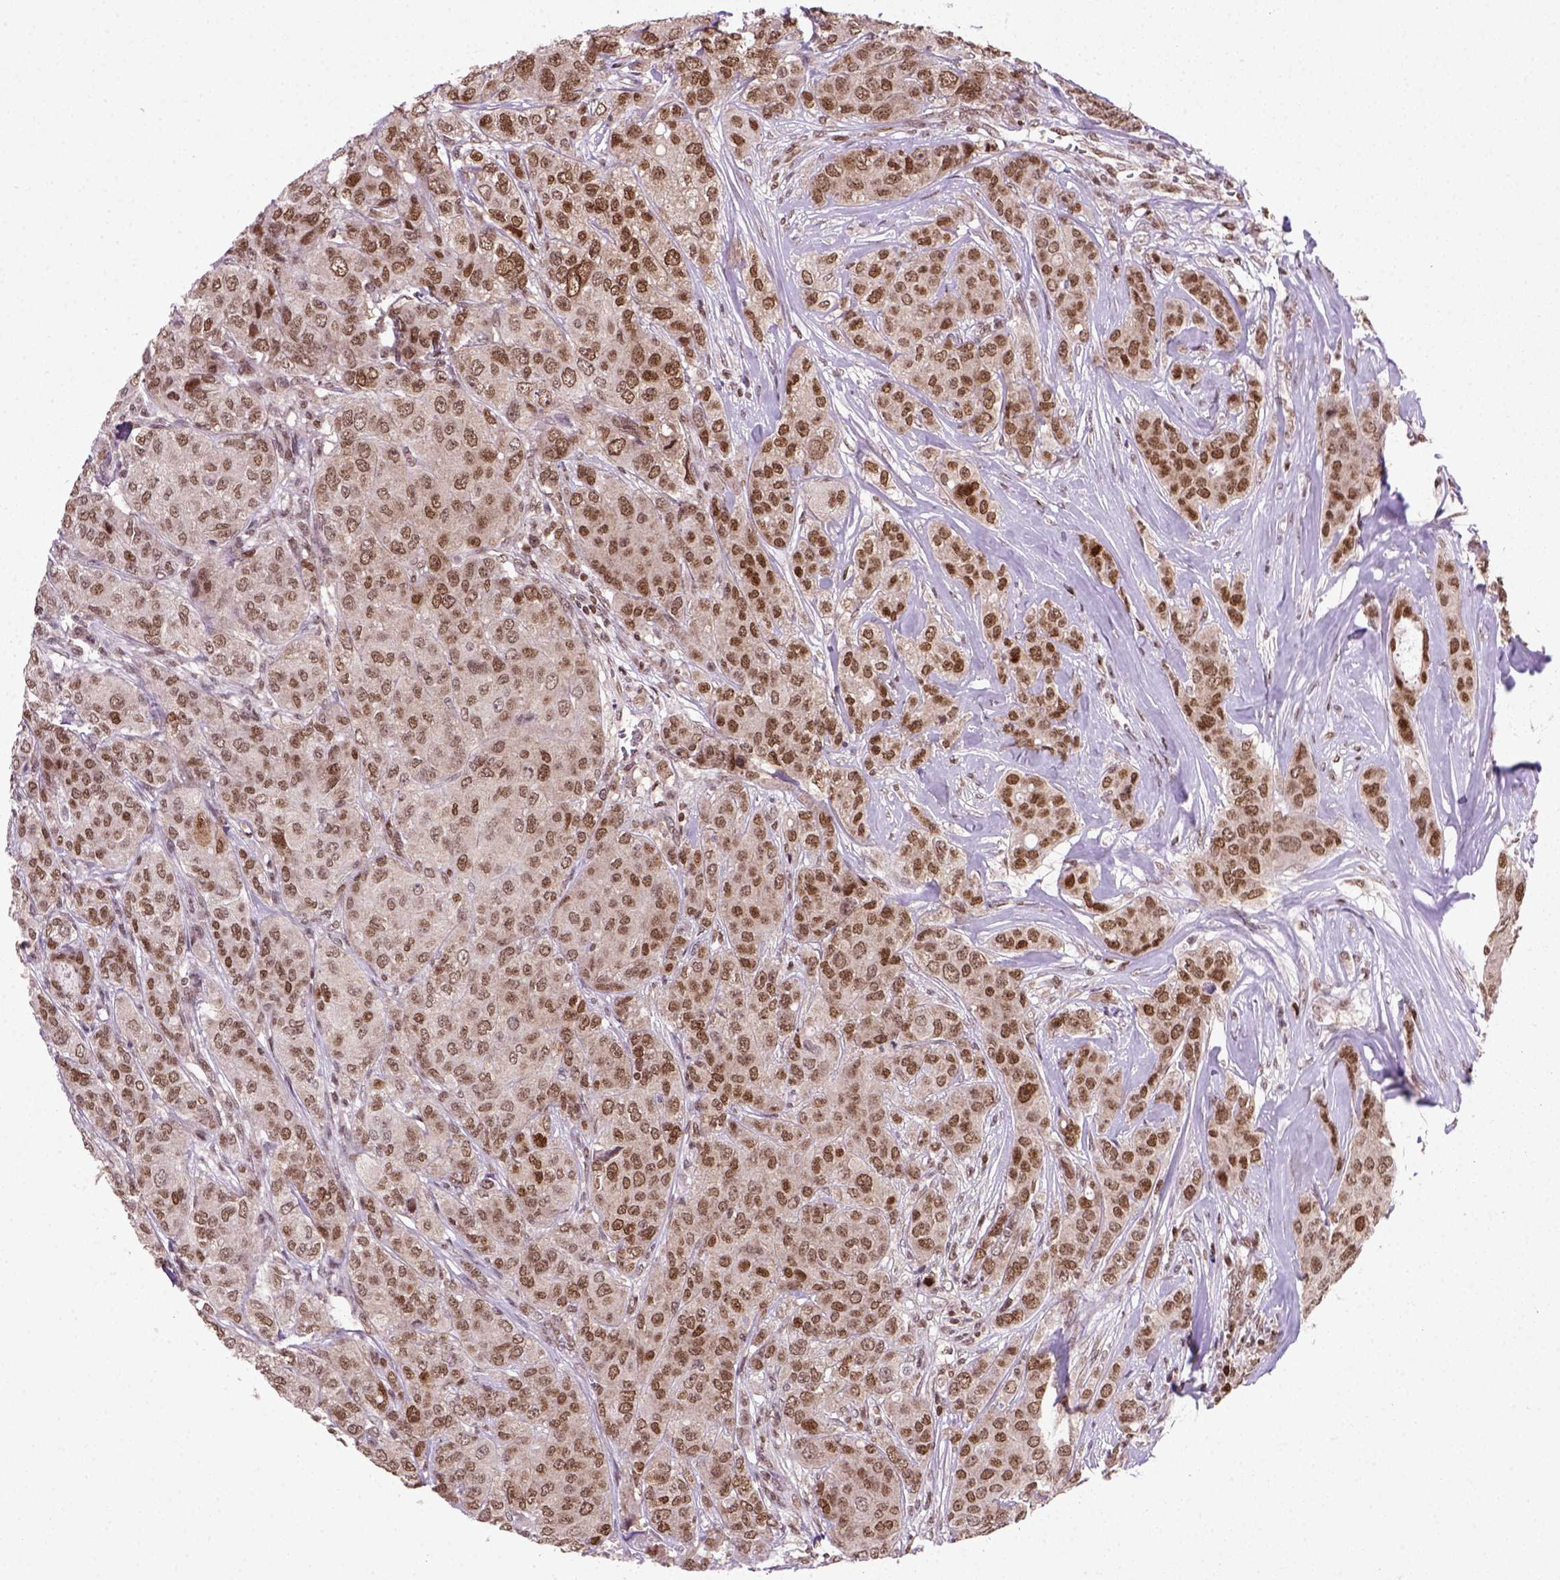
{"staining": {"intensity": "moderate", "quantity": ">75%", "location": "nuclear"}, "tissue": "breast cancer", "cell_type": "Tumor cells", "image_type": "cancer", "snomed": [{"axis": "morphology", "description": "Duct carcinoma"}, {"axis": "topography", "description": "Breast"}], "caption": "Immunohistochemistry (IHC) image of neoplastic tissue: breast cancer (invasive ductal carcinoma) stained using immunohistochemistry (IHC) shows medium levels of moderate protein expression localized specifically in the nuclear of tumor cells, appearing as a nuclear brown color.", "gene": "MGMT", "patient": {"sex": "female", "age": 43}}